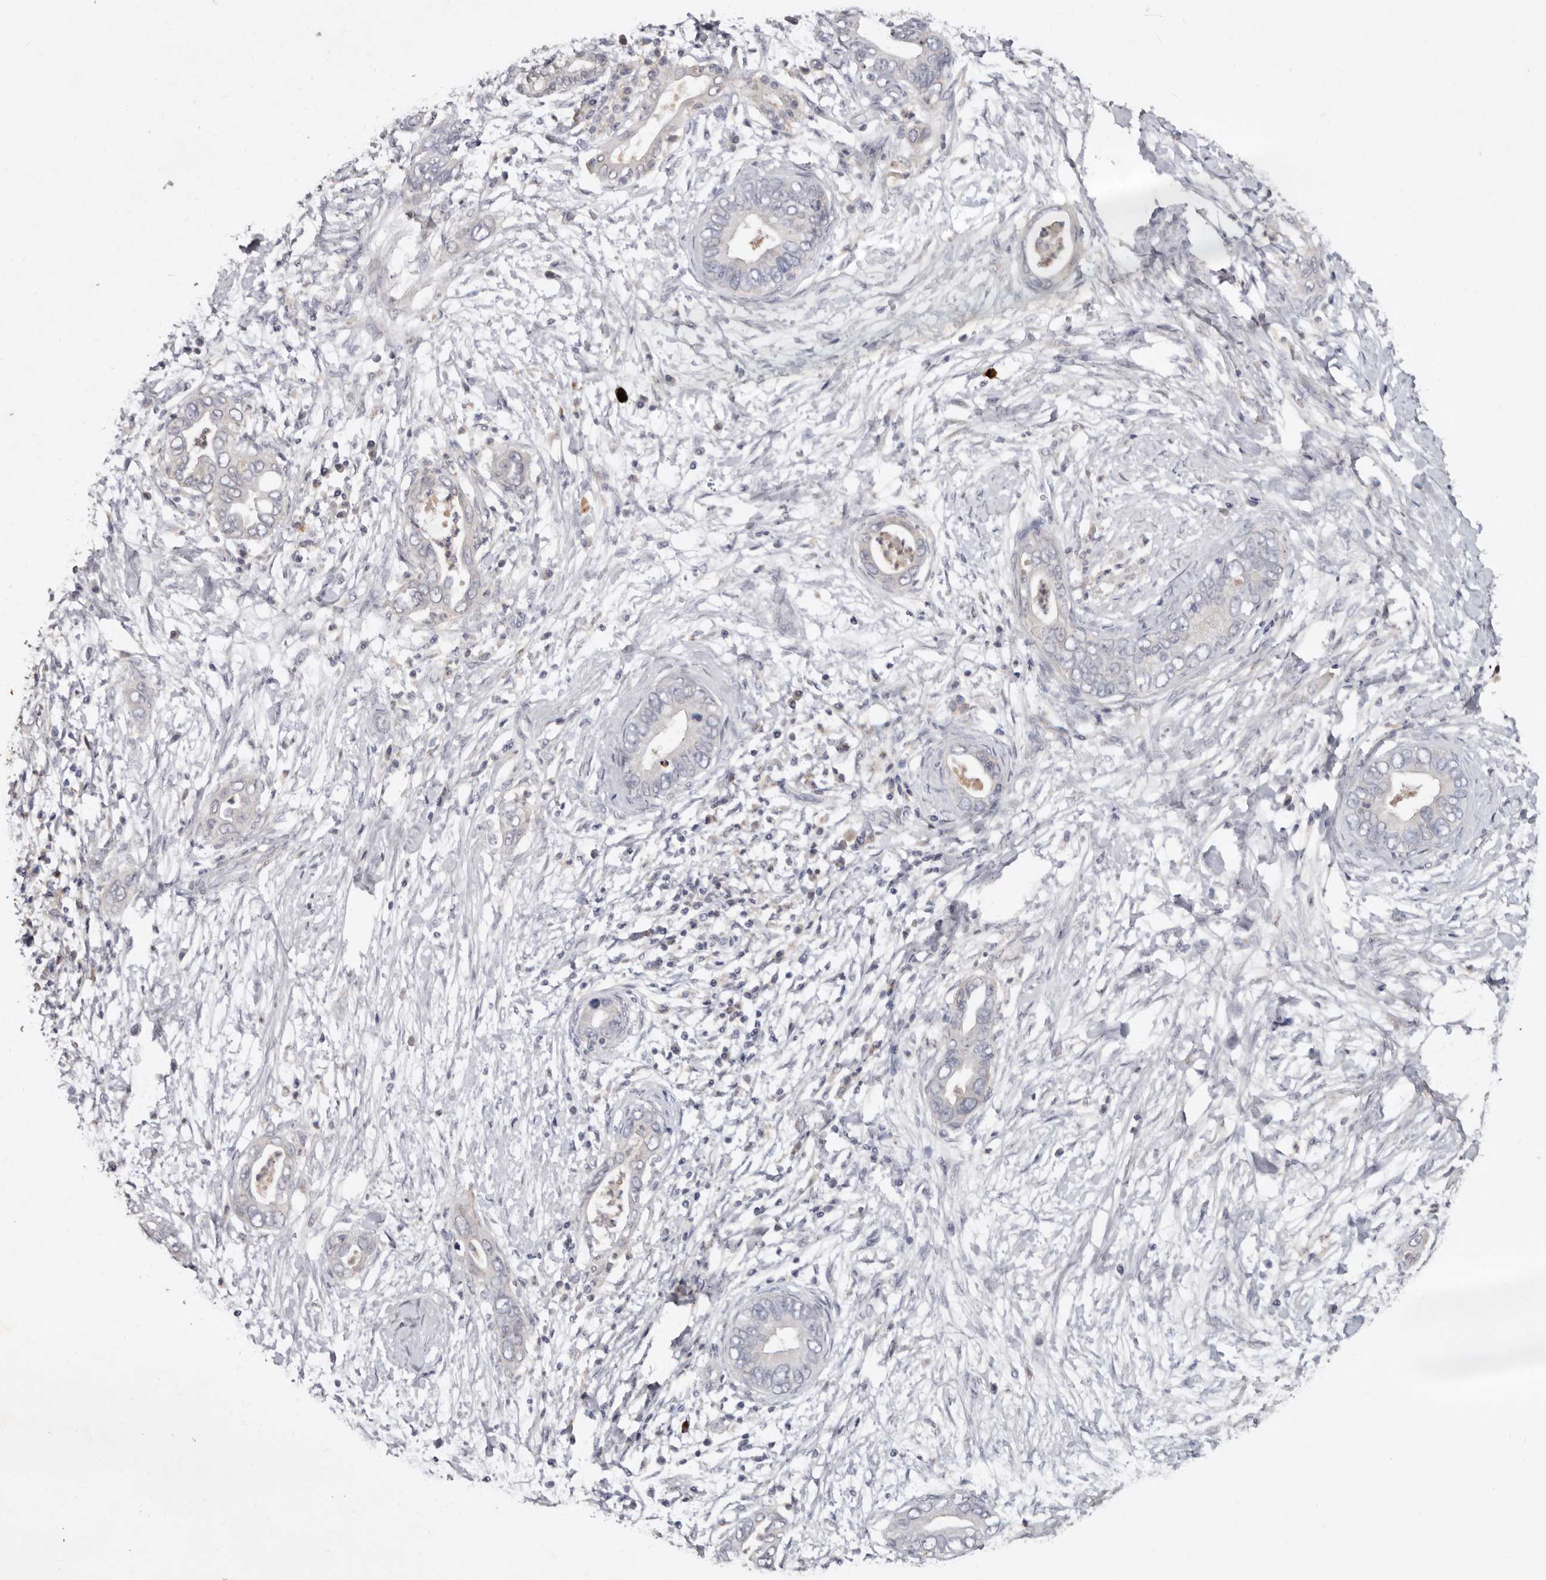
{"staining": {"intensity": "negative", "quantity": "none", "location": "none"}, "tissue": "pancreatic cancer", "cell_type": "Tumor cells", "image_type": "cancer", "snomed": [{"axis": "morphology", "description": "Adenocarcinoma, NOS"}, {"axis": "topography", "description": "Pancreas"}], "caption": "High magnification brightfield microscopy of pancreatic cancer stained with DAB (3,3'-diaminobenzidine) (brown) and counterstained with hematoxylin (blue): tumor cells show no significant positivity.", "gene": "EDEM1", "patient": {"sex": "male", "age": 75}}